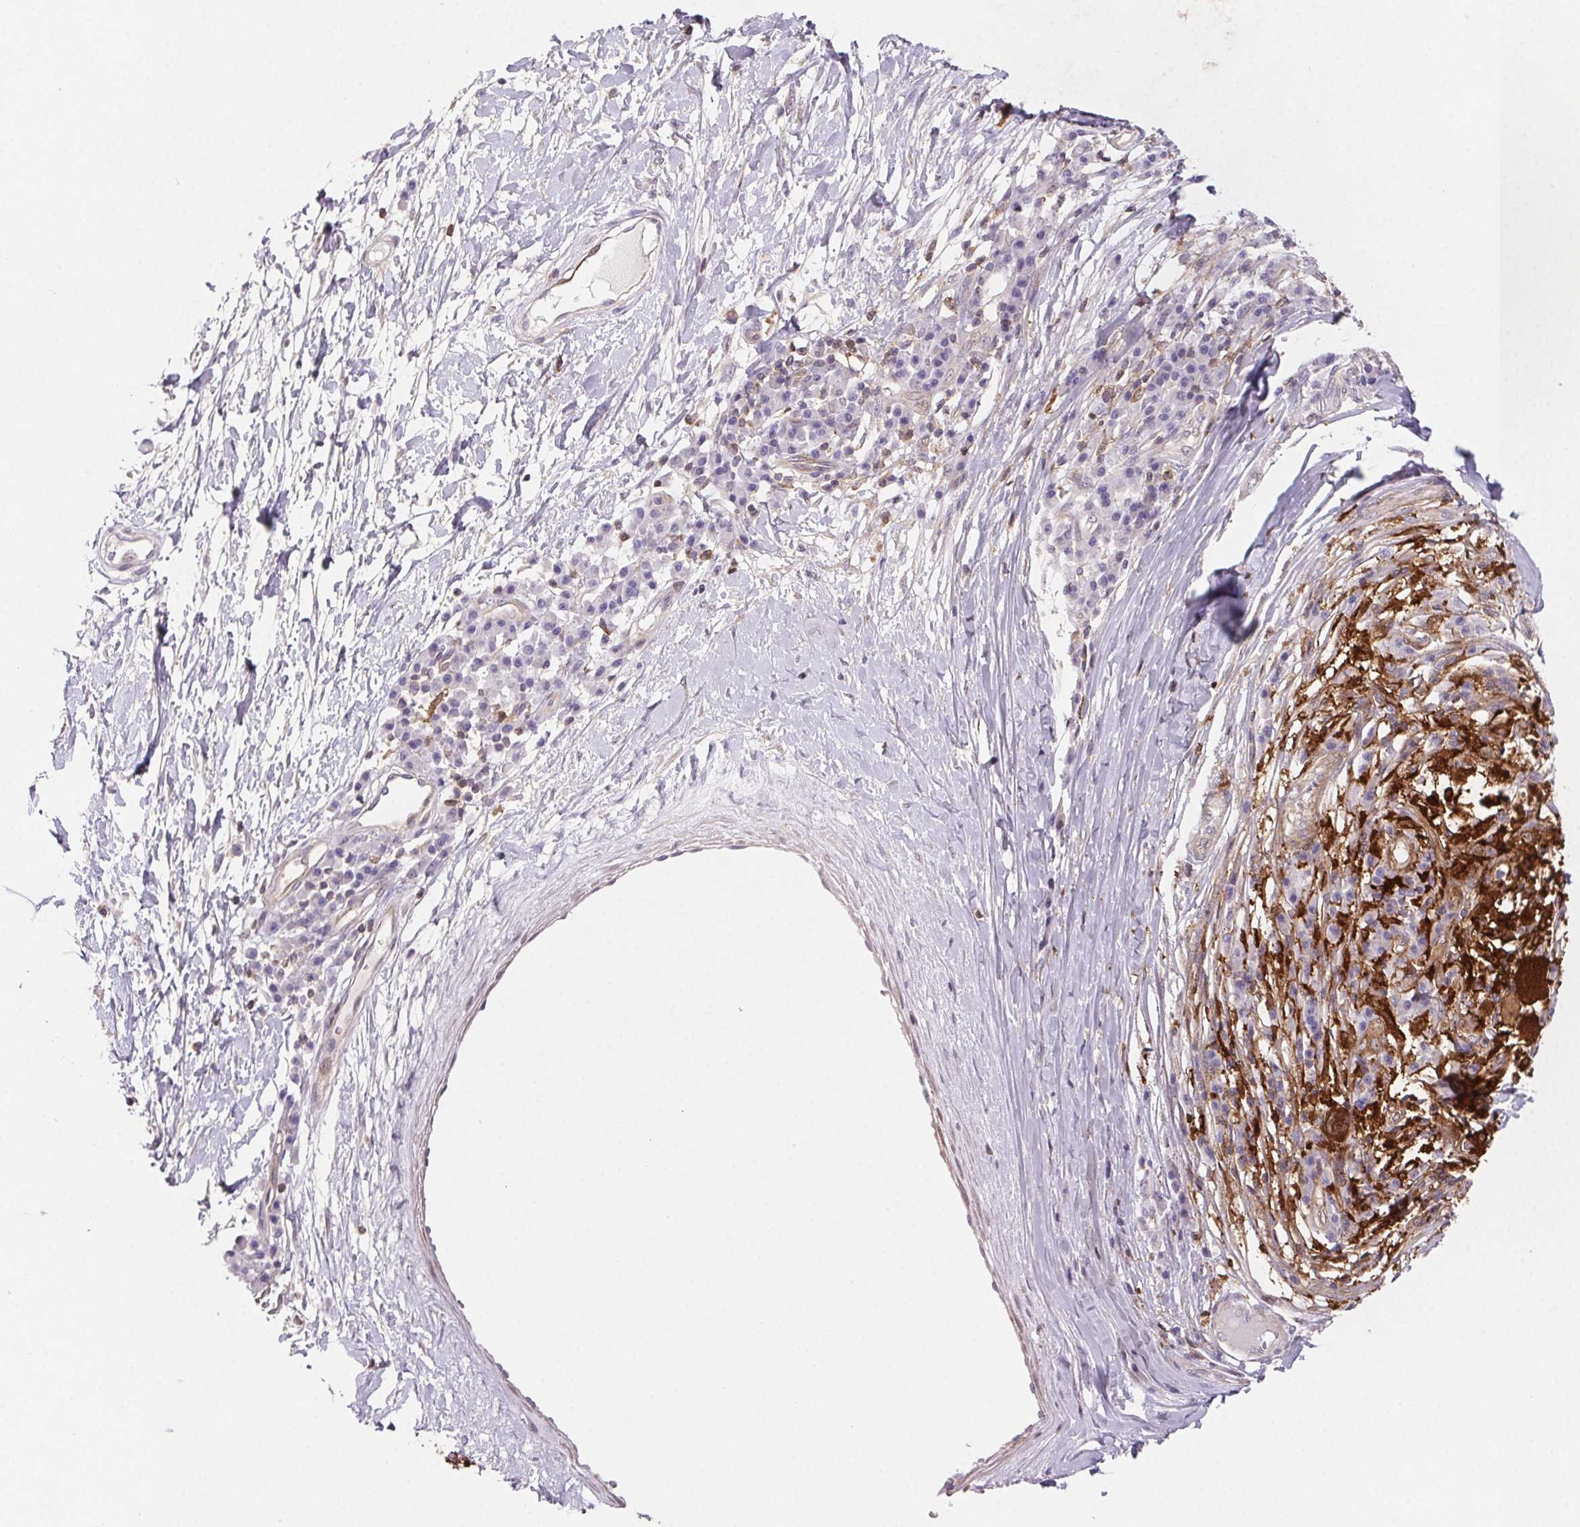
{"staining": {"intensity": "moderate", "quantity": "<25%", "location": "cytoplasmic/membranous"}, "tissue": "melanoma", "cell_type": "Tumor cells", "image_type": "cancer", "snomed": [{"axis": "morphology", "description": "Malignant melanoma, NOS"}, {"axis": "topography", "description": "Skin"}], "caption": "DAB immunohistochemical staining of human melanoma shows moderate cytoplasmic/membranous protein expression in about <25% of tumor cells.", "gene": "GBP1", "patient": {"sex": "male", "age": 53}}